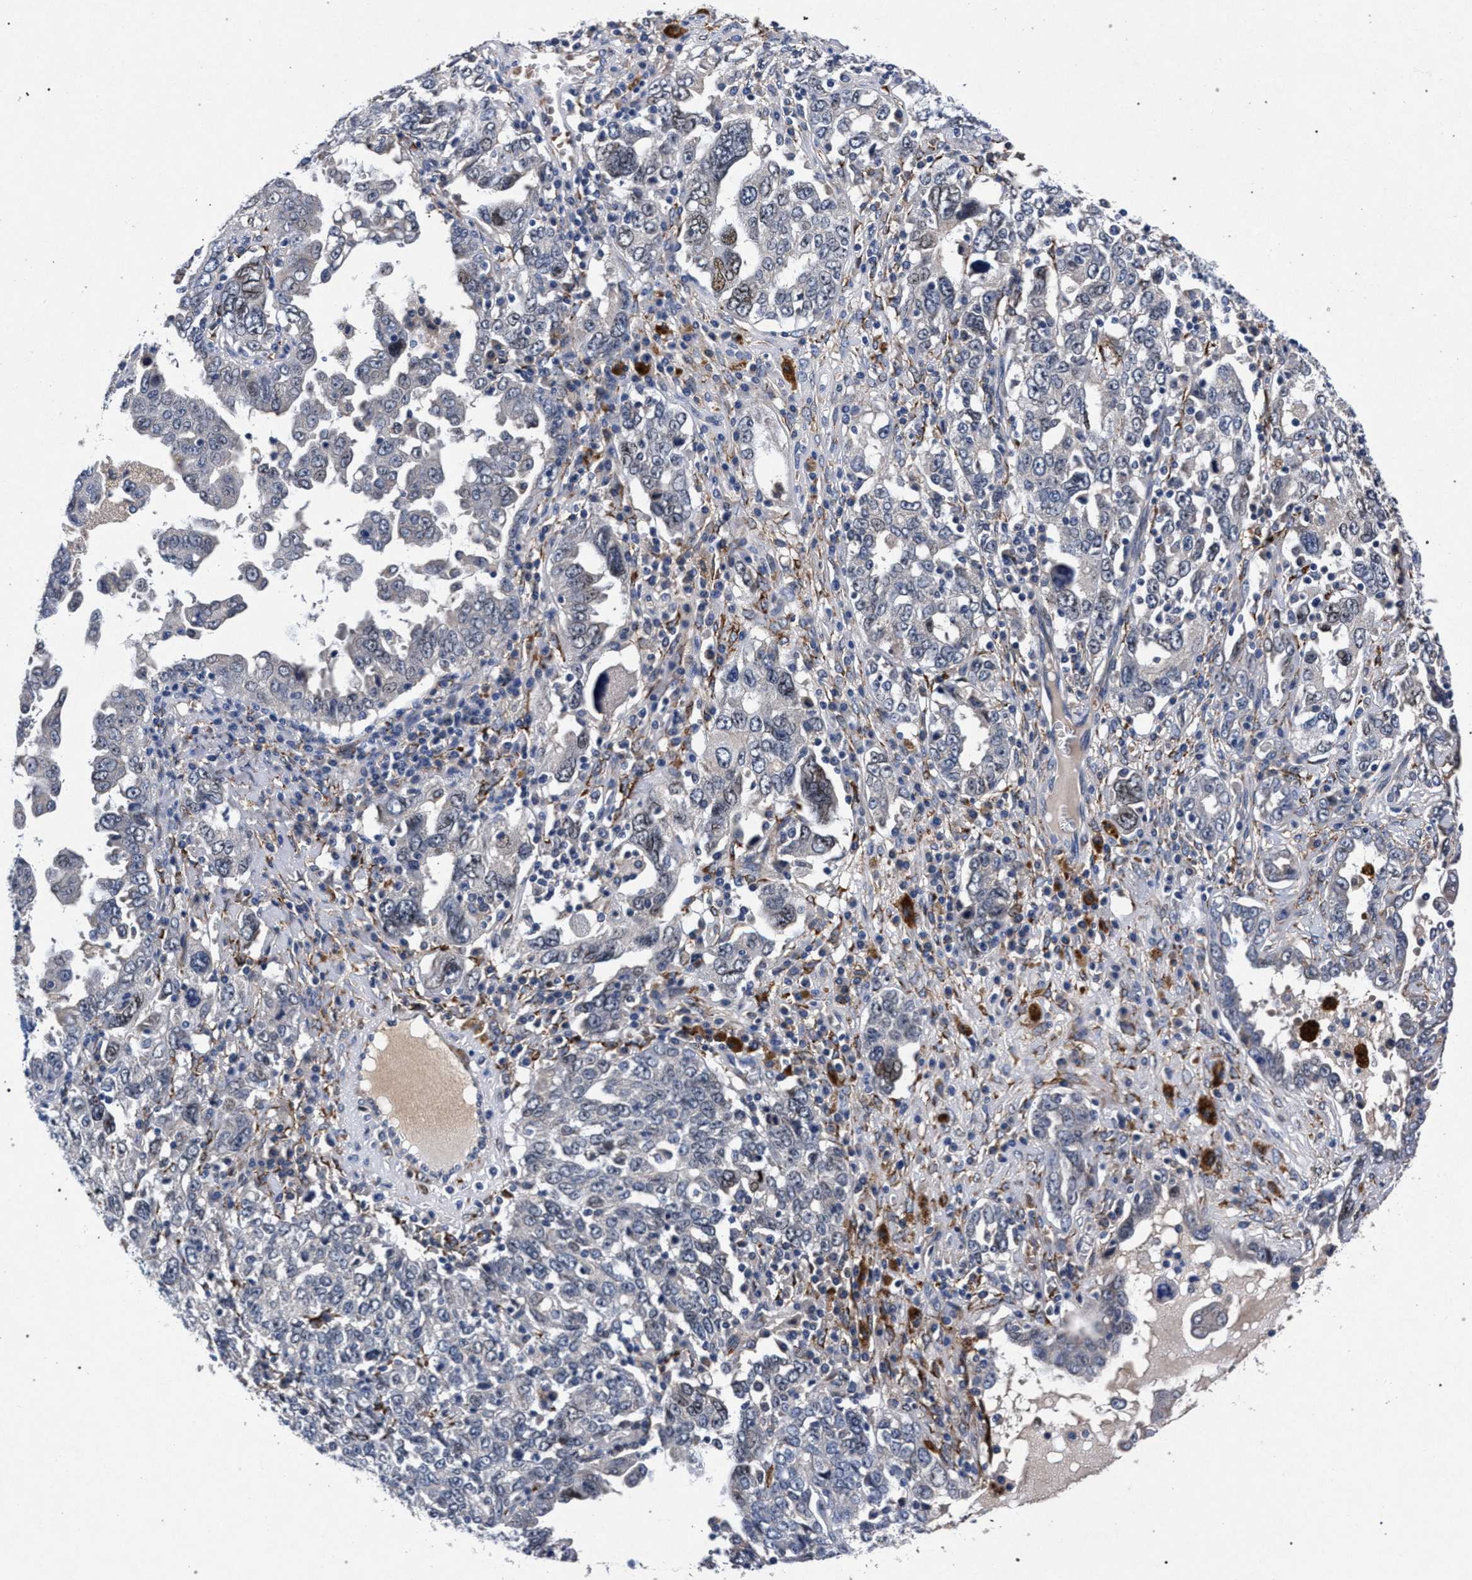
{"staining": {"intensity": "negative", "quantity": "none", "location": "none"}, "tissue": "ovarian cancer", "cell_type": "Tumor cells", "image_type": "cancer", "snomed": [{"axis": "morphology", "description": "Carcinoma, endometroid"}, {"axis": "topography", "description": "Ovary"}], "caption": "The photomicrograph reveals no staining of tumor cells in ovarian cancer (endometroid carcinoma). Brightfield microscopy of immunohistochemistry stained with DAB (3,3'-diaminobenzidine) (brown) and hematoxylin (blue), captured at high magnification.", "gene": "NEK7", "patient": {"sex": "female", "age": 62}}